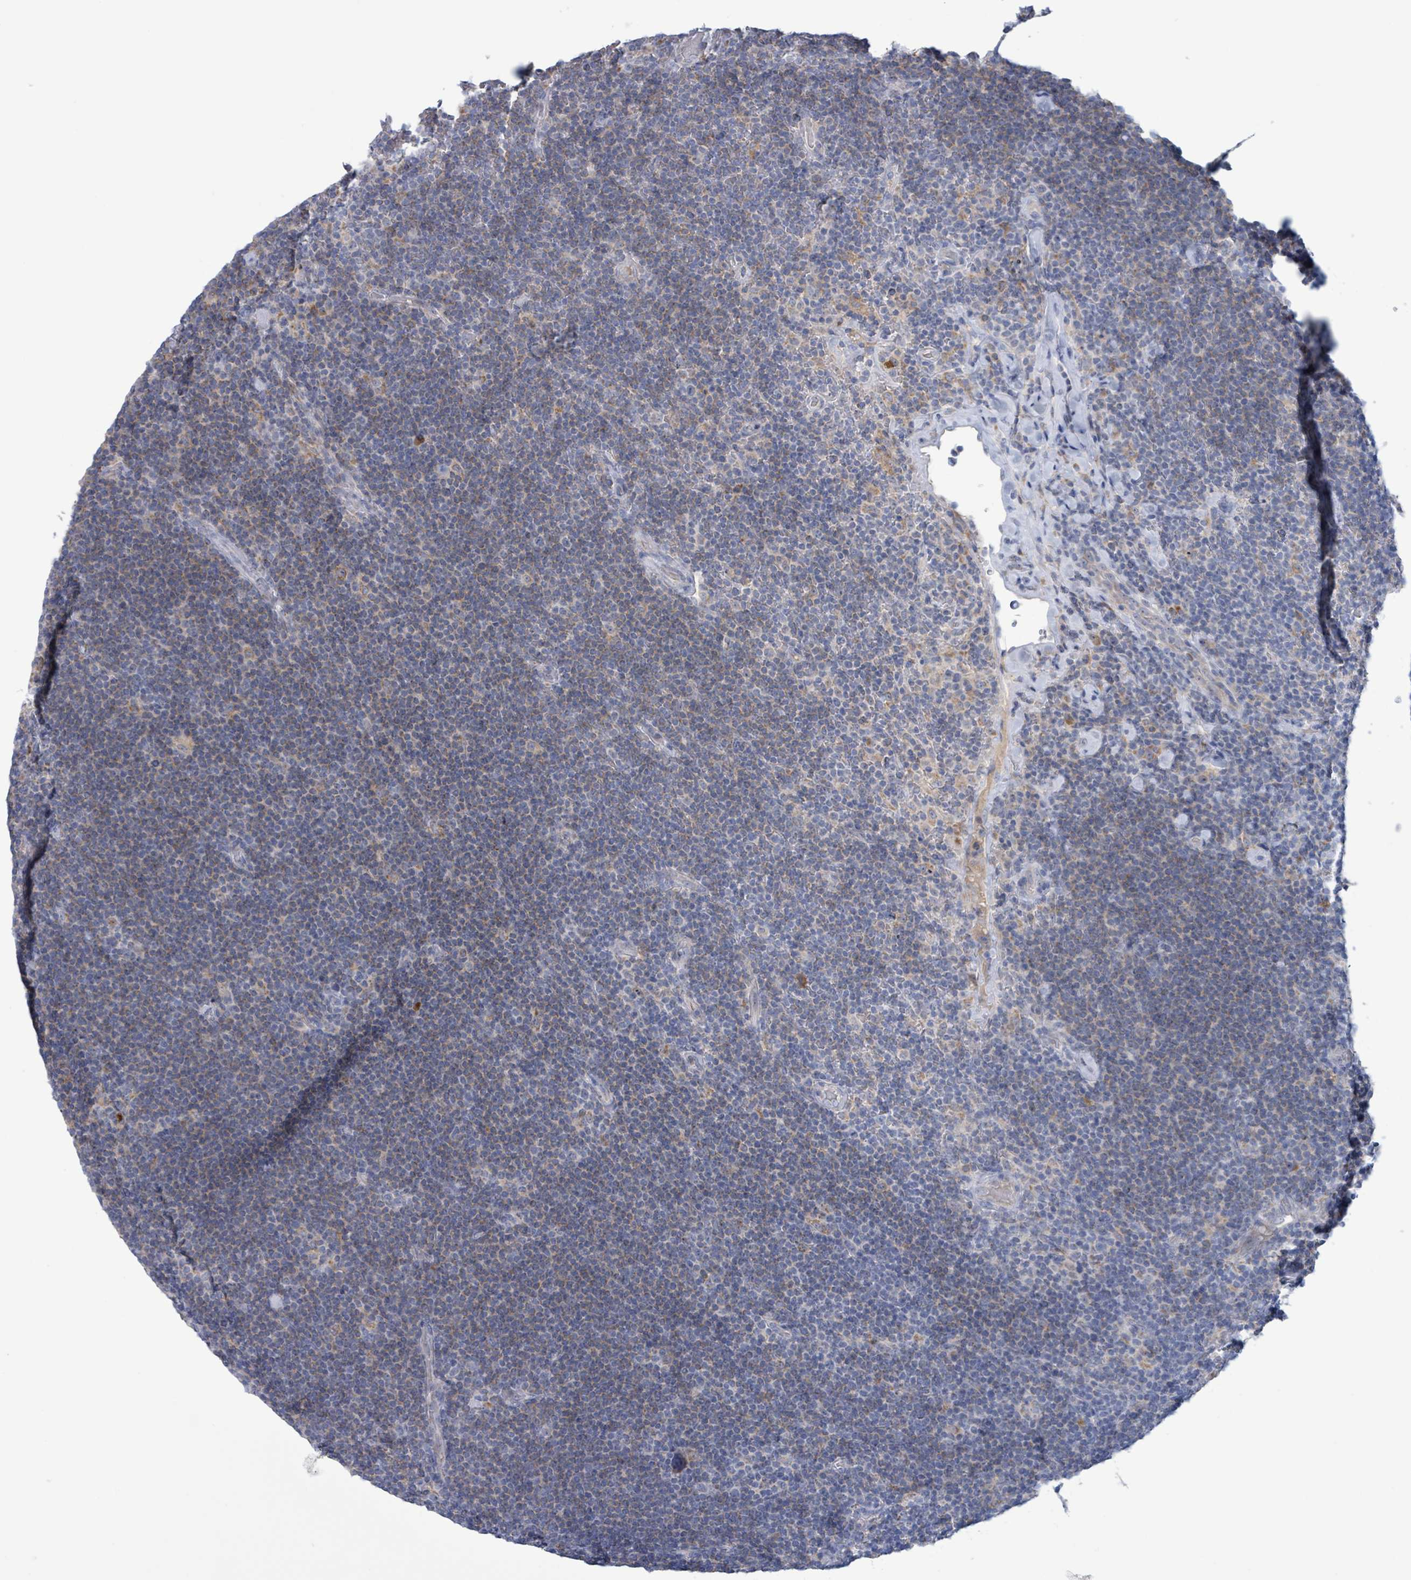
{"staining": {"intensity": "weak", "quantity": "25%-75%", "location": "cytoplasmic/membranous"}, "tissue": "lymphoma", "cell_type": "Tumor cells", "image_type": "cancer", "snomed": [{"axis": "morphology", "description": "Hodgkin's disease, NOS"}, {"axis": "topography", "description": "Lymph node"}], "caption": "This micrograph displays immunohistochemistry (IHC) staining of lymphoma, with low weak cytoplasmic/membranous positivity in about 25%-75% of tumor cells.", "gene": "AKR1C4", "patient": {"sex": "female", "age": 57}}